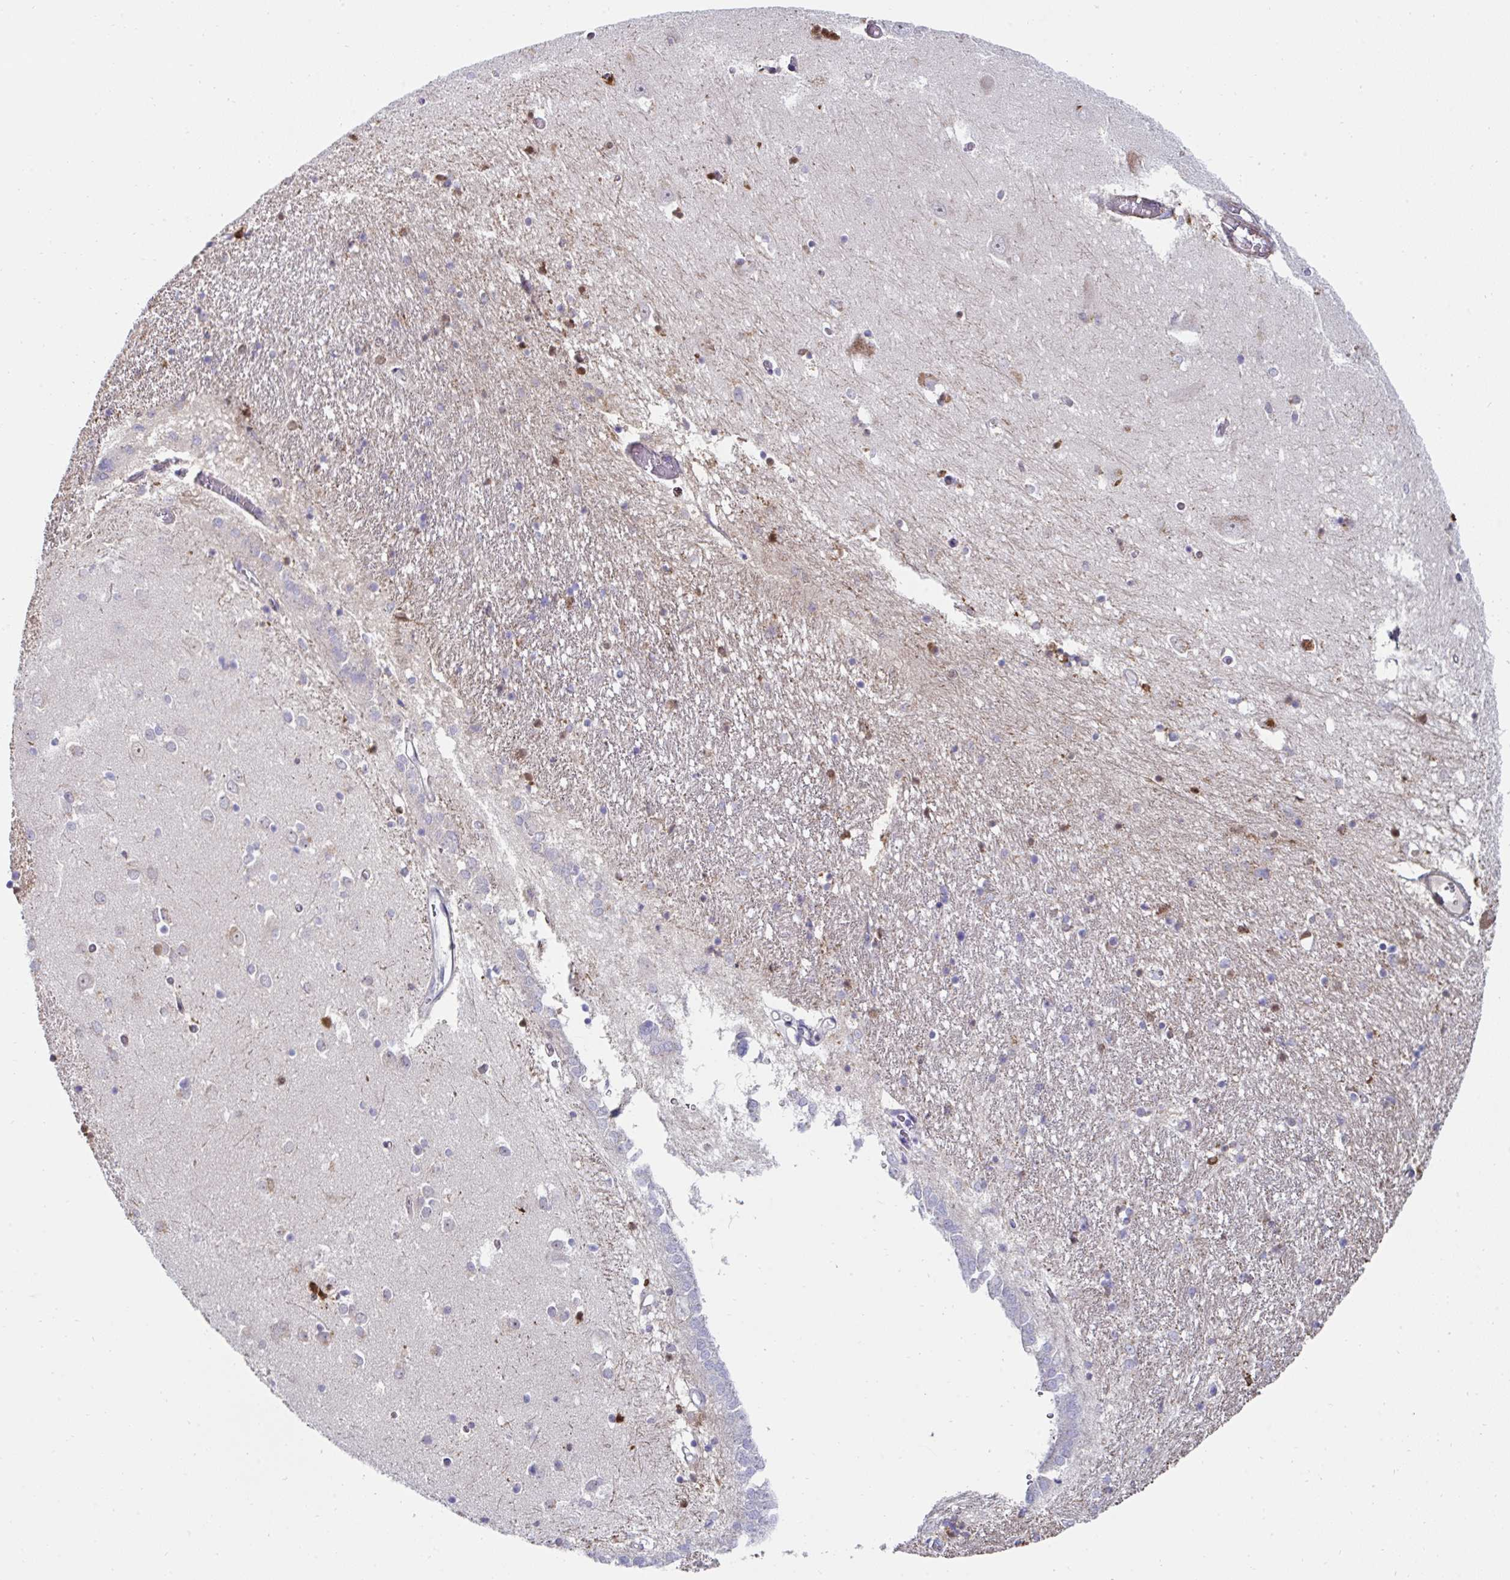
{"staining": {"intensity": "moderate", "quantity": "<25%", "location": "cytoplasmic/membranous"}, "tissue": "caudate", "cell_type": "Glial cells", "image_type": "normal", "snomed": [{"axis": "morphology", "description": "Normal tissue, NOS"}, {"axis": "topography", "description": "Lateral ventricle wall"}, {"axis": "topography", "description": "Hippocampus"}], "caption": "Unremarkable caudate shows moderate cytoplasmic/membranous positivity in approximately <25% of glial cells Using DAB (3,3'-diaminobenzidine) (brown) and hematoxylin (blue) stains, captured at high magnification using brightfield microscopy..", "gene": "FBXL13", "patient": {"sex": "female", "age": 63}}